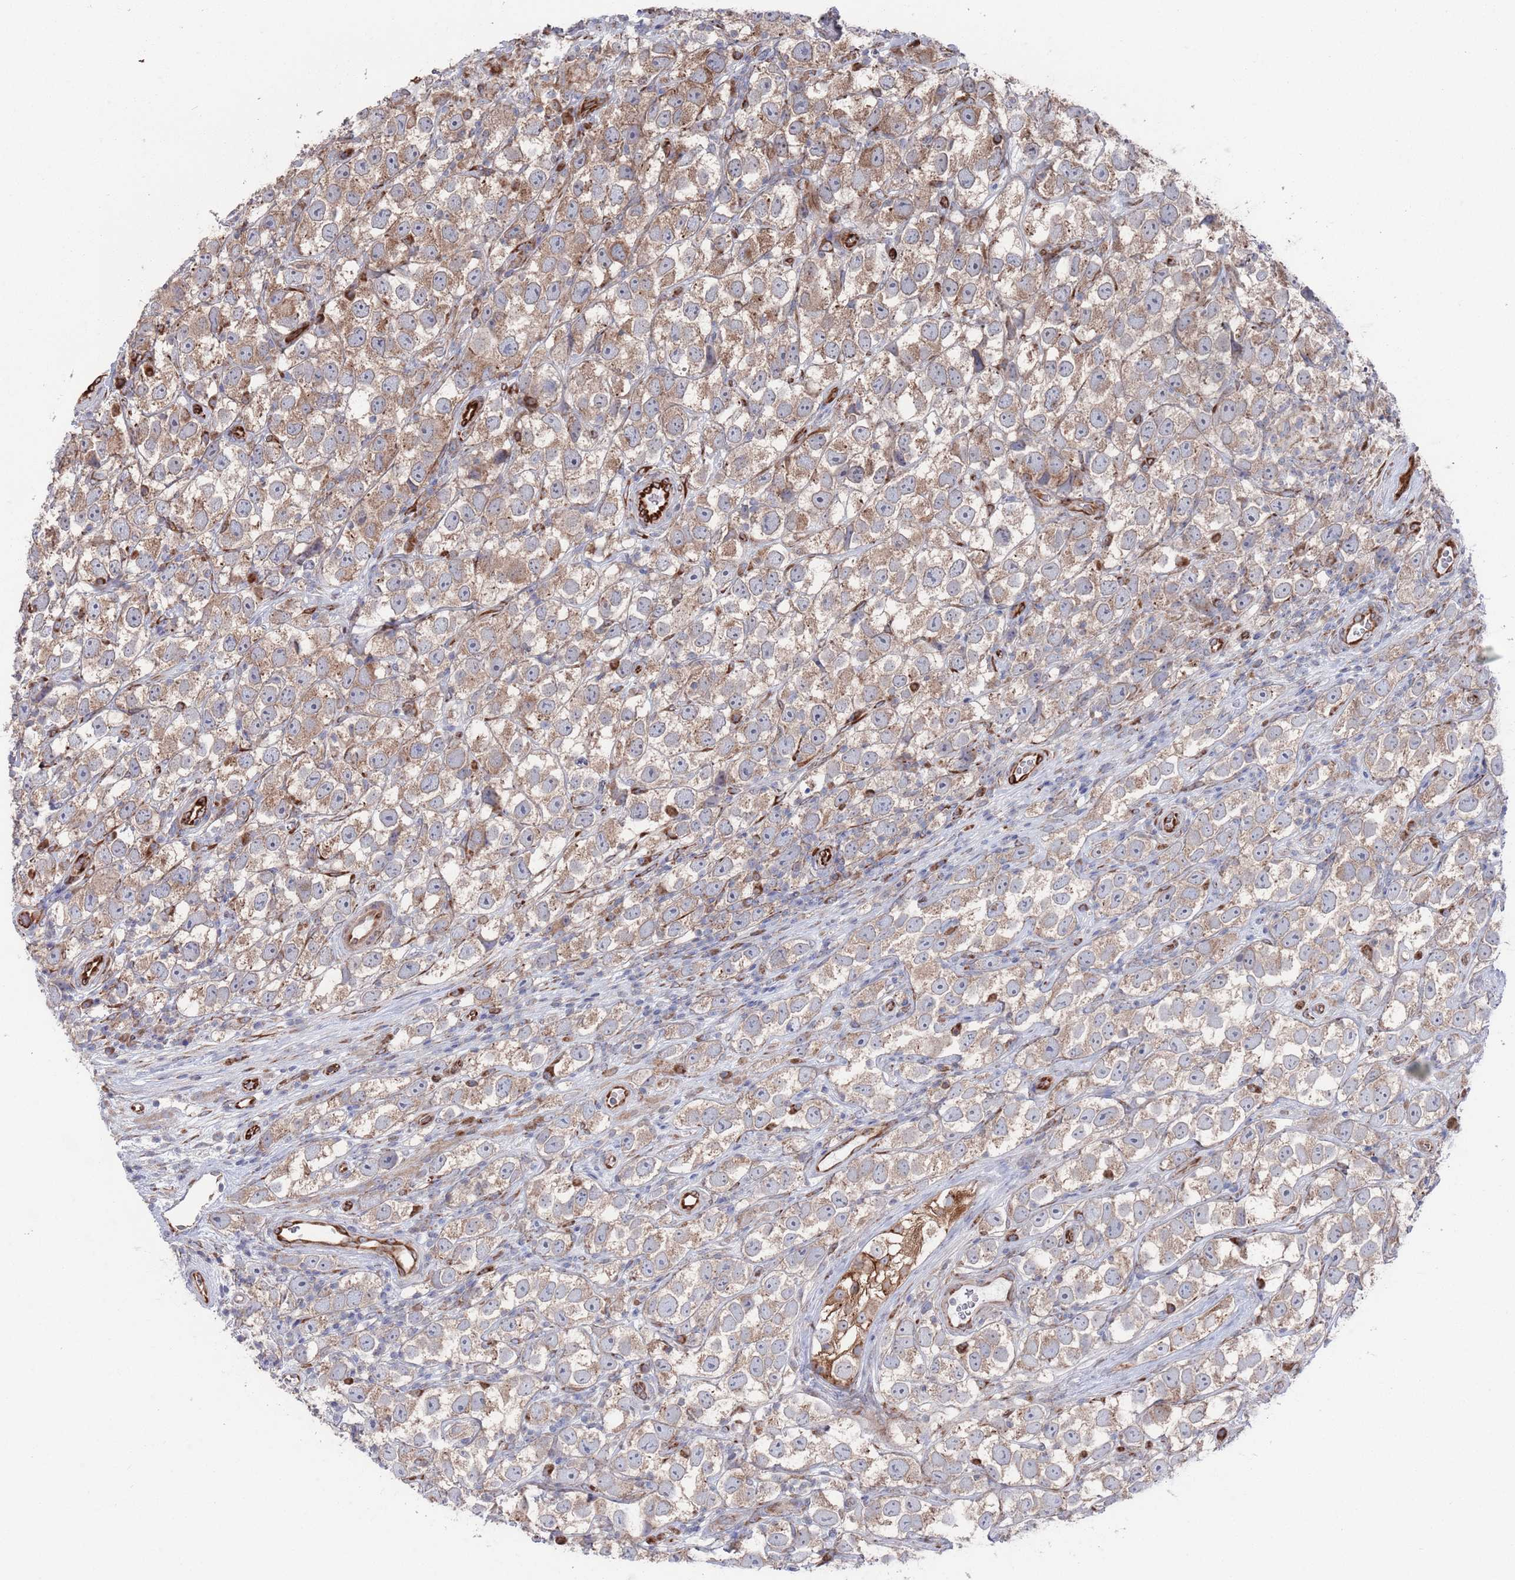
{"staining": {"intensity": "moderate", "quantity": ">75%", "location": "cytoplasmic/membranous"}, "tissue": "testis cancer", "cell_type": "Tumor cells", "image_type": "cancer", "snomed": [{"axis": "morphology", "description": "Seminoma, NOS"}, {"axis": "topography", "description": "Testis"}], "caption": "Seminoma (testis) stained with DAB IHC displays medium levels of moderate cytoplasmic/membranous expression in about >75% of tumor cells. The staining was performed using DAB (3,3'-diaminobenzidine), with brown indicating positive protein expression. Nuclei are stained blue with hematoxylin.", "gene": "CCDC106", "patient": {"sex": "male", "age": 26}}